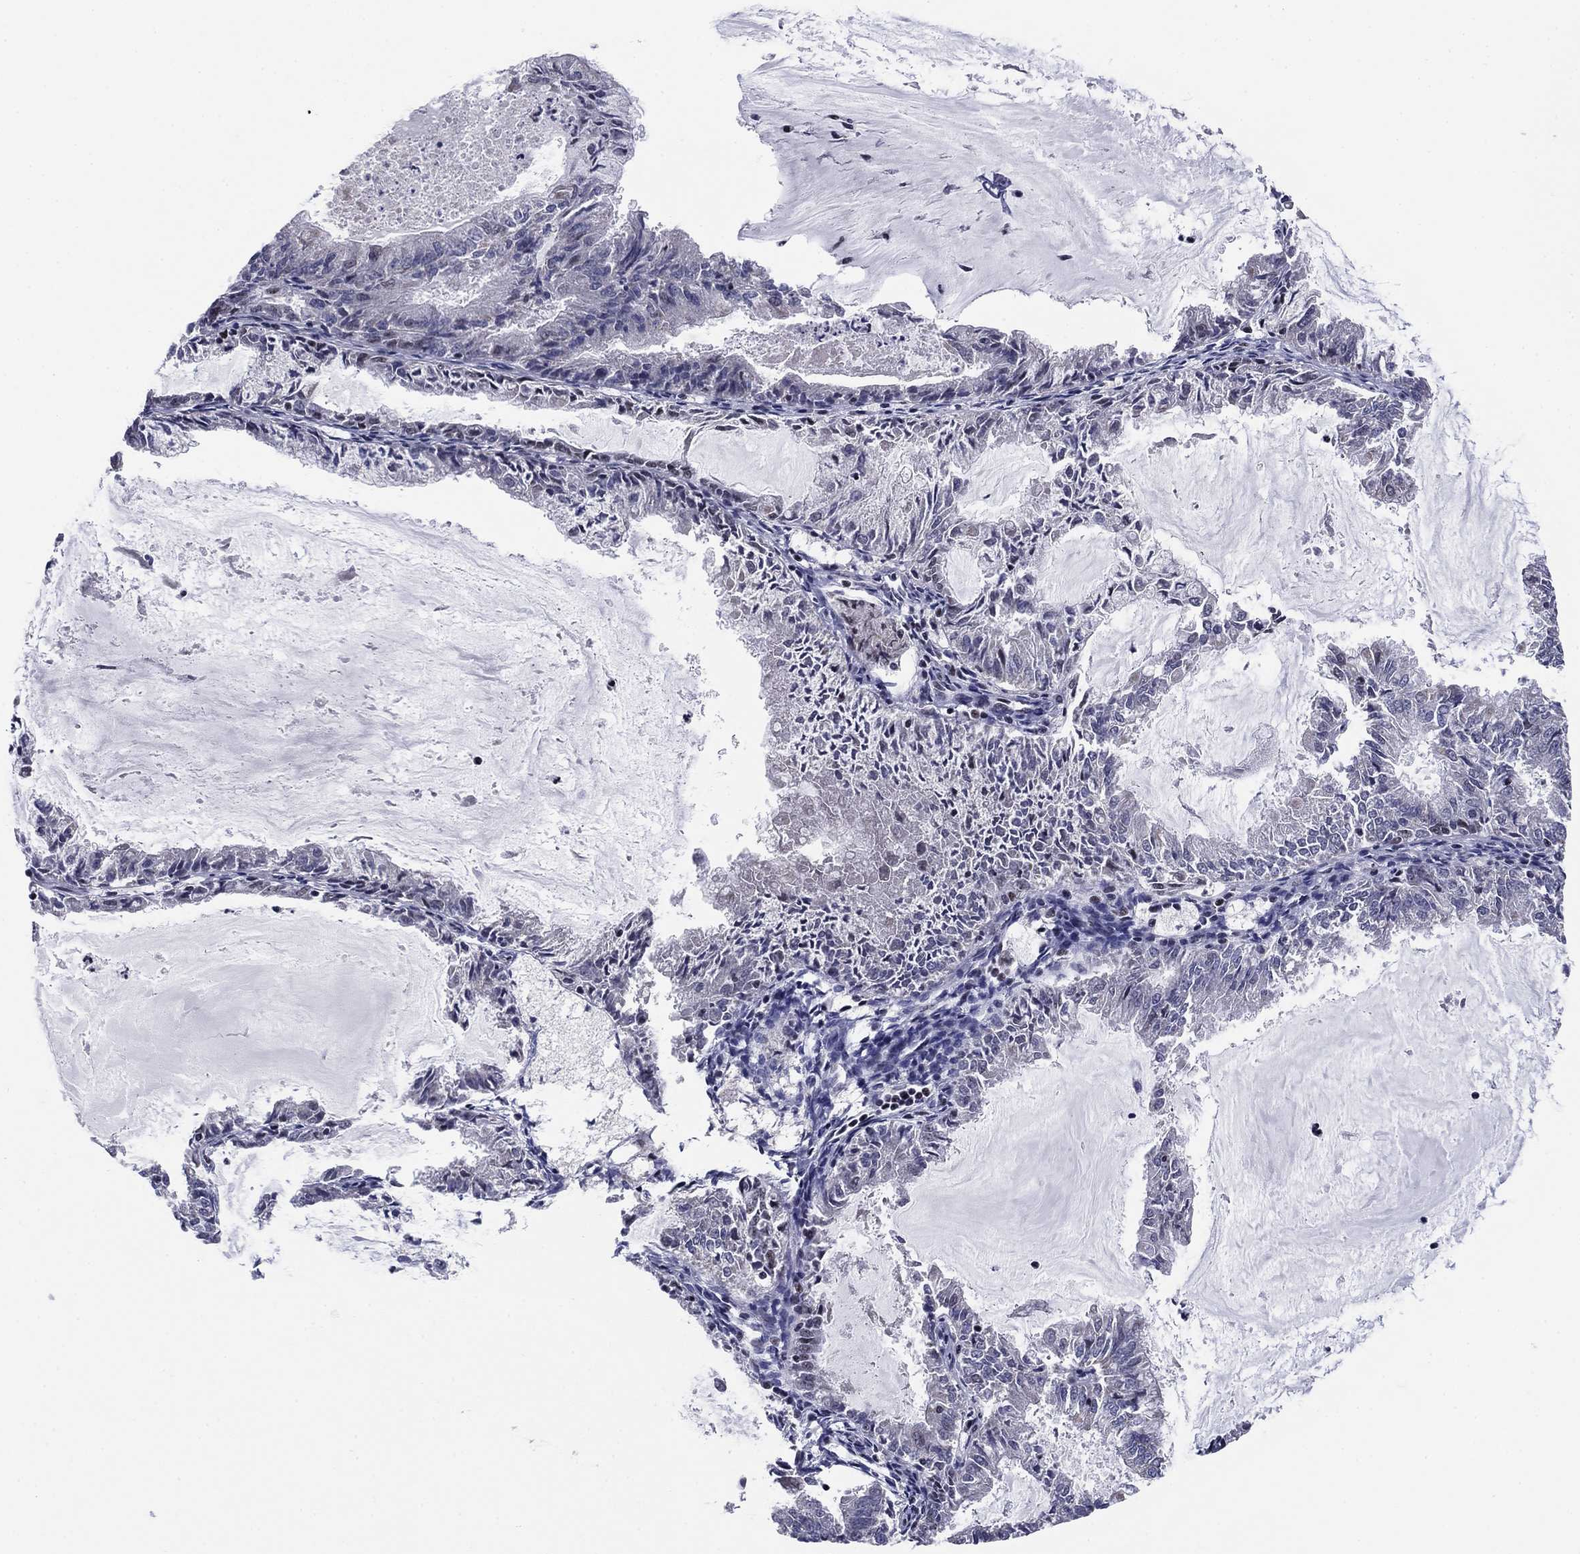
{"staining": {"intensity": "negative", "quantity": "none", "location": "none"}, "tissue": "endometrial cancer", "cell_type": "Tumor cells", "image_type": "cancer", "snomed": [{"axis": "morphology", "description": "Adenocarcinoma, NOS"}, {"axis": "topography", "description": "Endometrium"}], "caption": "Human adenocarcinoma (endometrial) stained for a protein using IHC demonstrates no staining in tumor cells.", "gene": "N4BP2", "patient": {"sex": "female", "age": 57}}